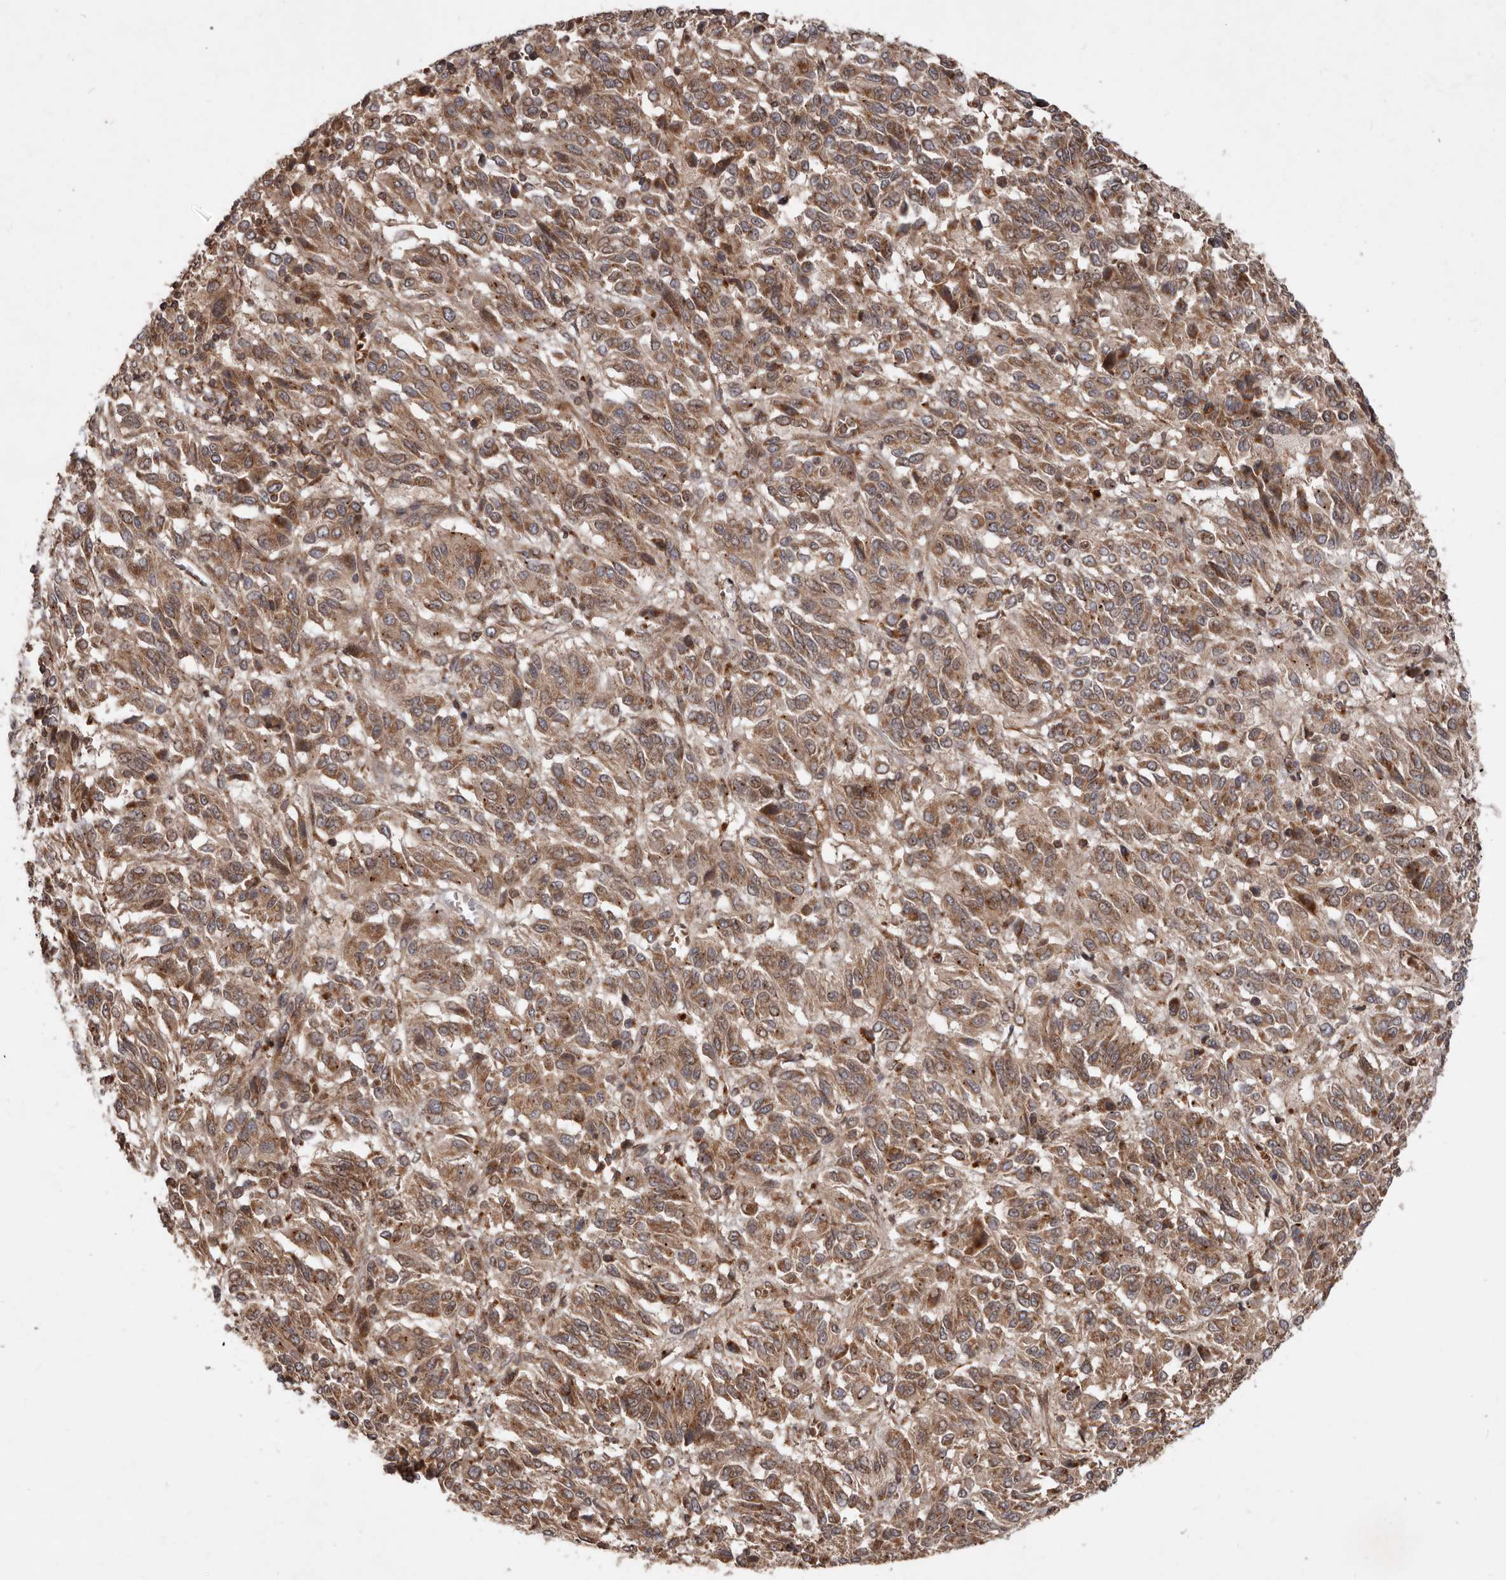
{"staining": {"intensity": "moderate", "quantity": ">75%", "location": "cytoplasmic/membranous"}, "tissue": "melanoma", "cell_type": "Tumor cells", "image_type": "cancer", "snomed": [{"axis": "morphology", "description": "Malignant melanoma, Metastatic site"}, {"axis": "topography", "description": "Lung"}], "caption": "Immunohistochemistry of malignant melanoma (metastatic site) reveals medium levels of moderate cytoplasmic/membranous expression in about >75% of tumor cells. (Stains: DAB in brown, nuclei in blue, Microscopy: brightfield microscopy at high magnification).", "gene": "STK36", "patient": {"sex": "male", "age": 64}}